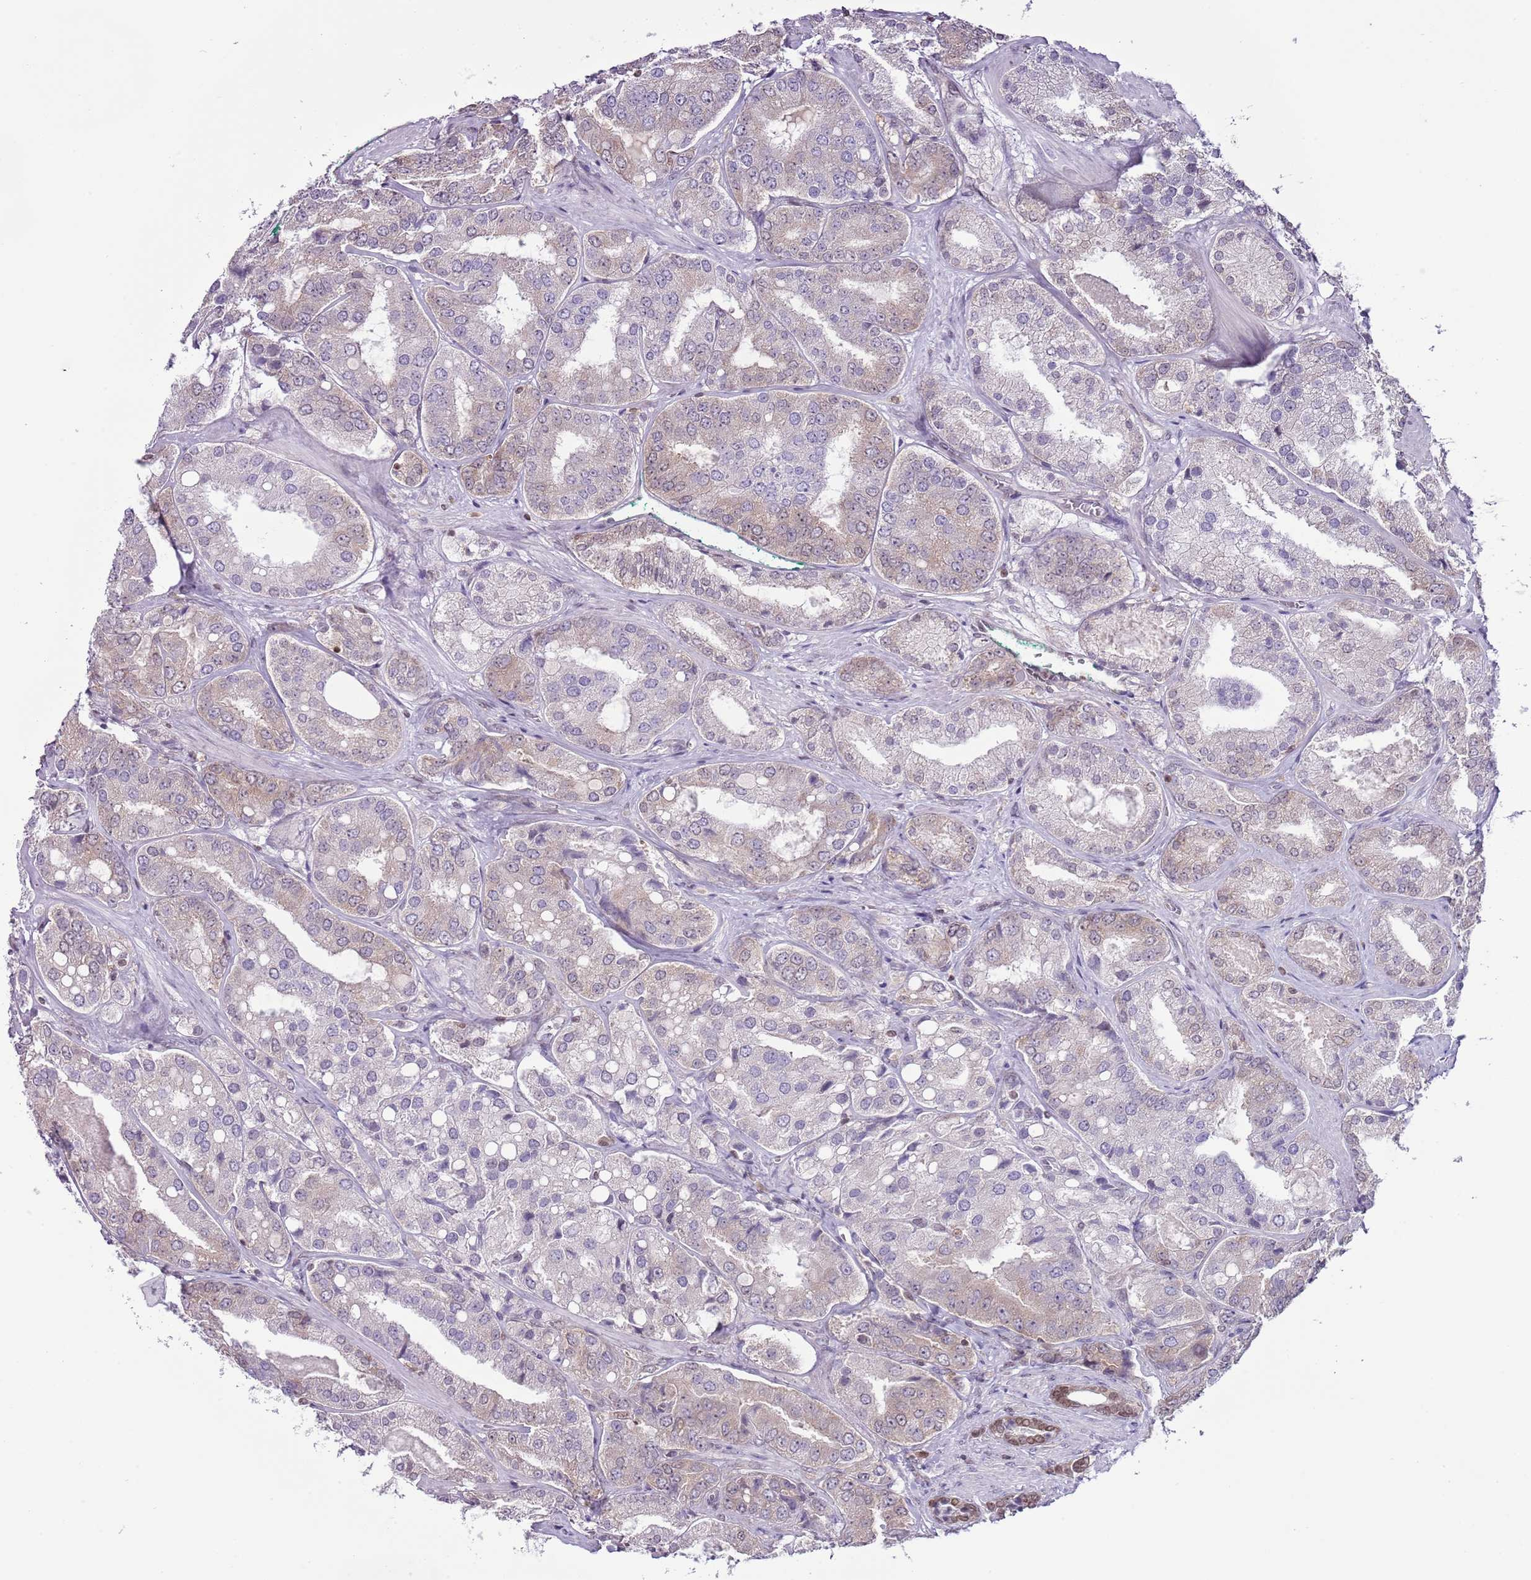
{"staining": {"intensity": "weak", "quantity": "<25%", "location": "cytoplasmic/membranous"}, "tissue": "prostate cancer", "cell_type": "Tumor cells", "image_type": "cancer", "snomed": [{"axis": "morphology", "description": "Adenocarcinoma, High grade"}, {"axis": "topography", "description": "Prostate"}], "caption": "IHC micrograph of neoplastic tissue: human high-grade adenocarcinoma (prostate) stained with DAB (3,3'-diaminobenzidine) reveals no significant protein expression in tumor cells.", "gene": "SELENOH", "patient": {"sex": "male", "age": 63}}